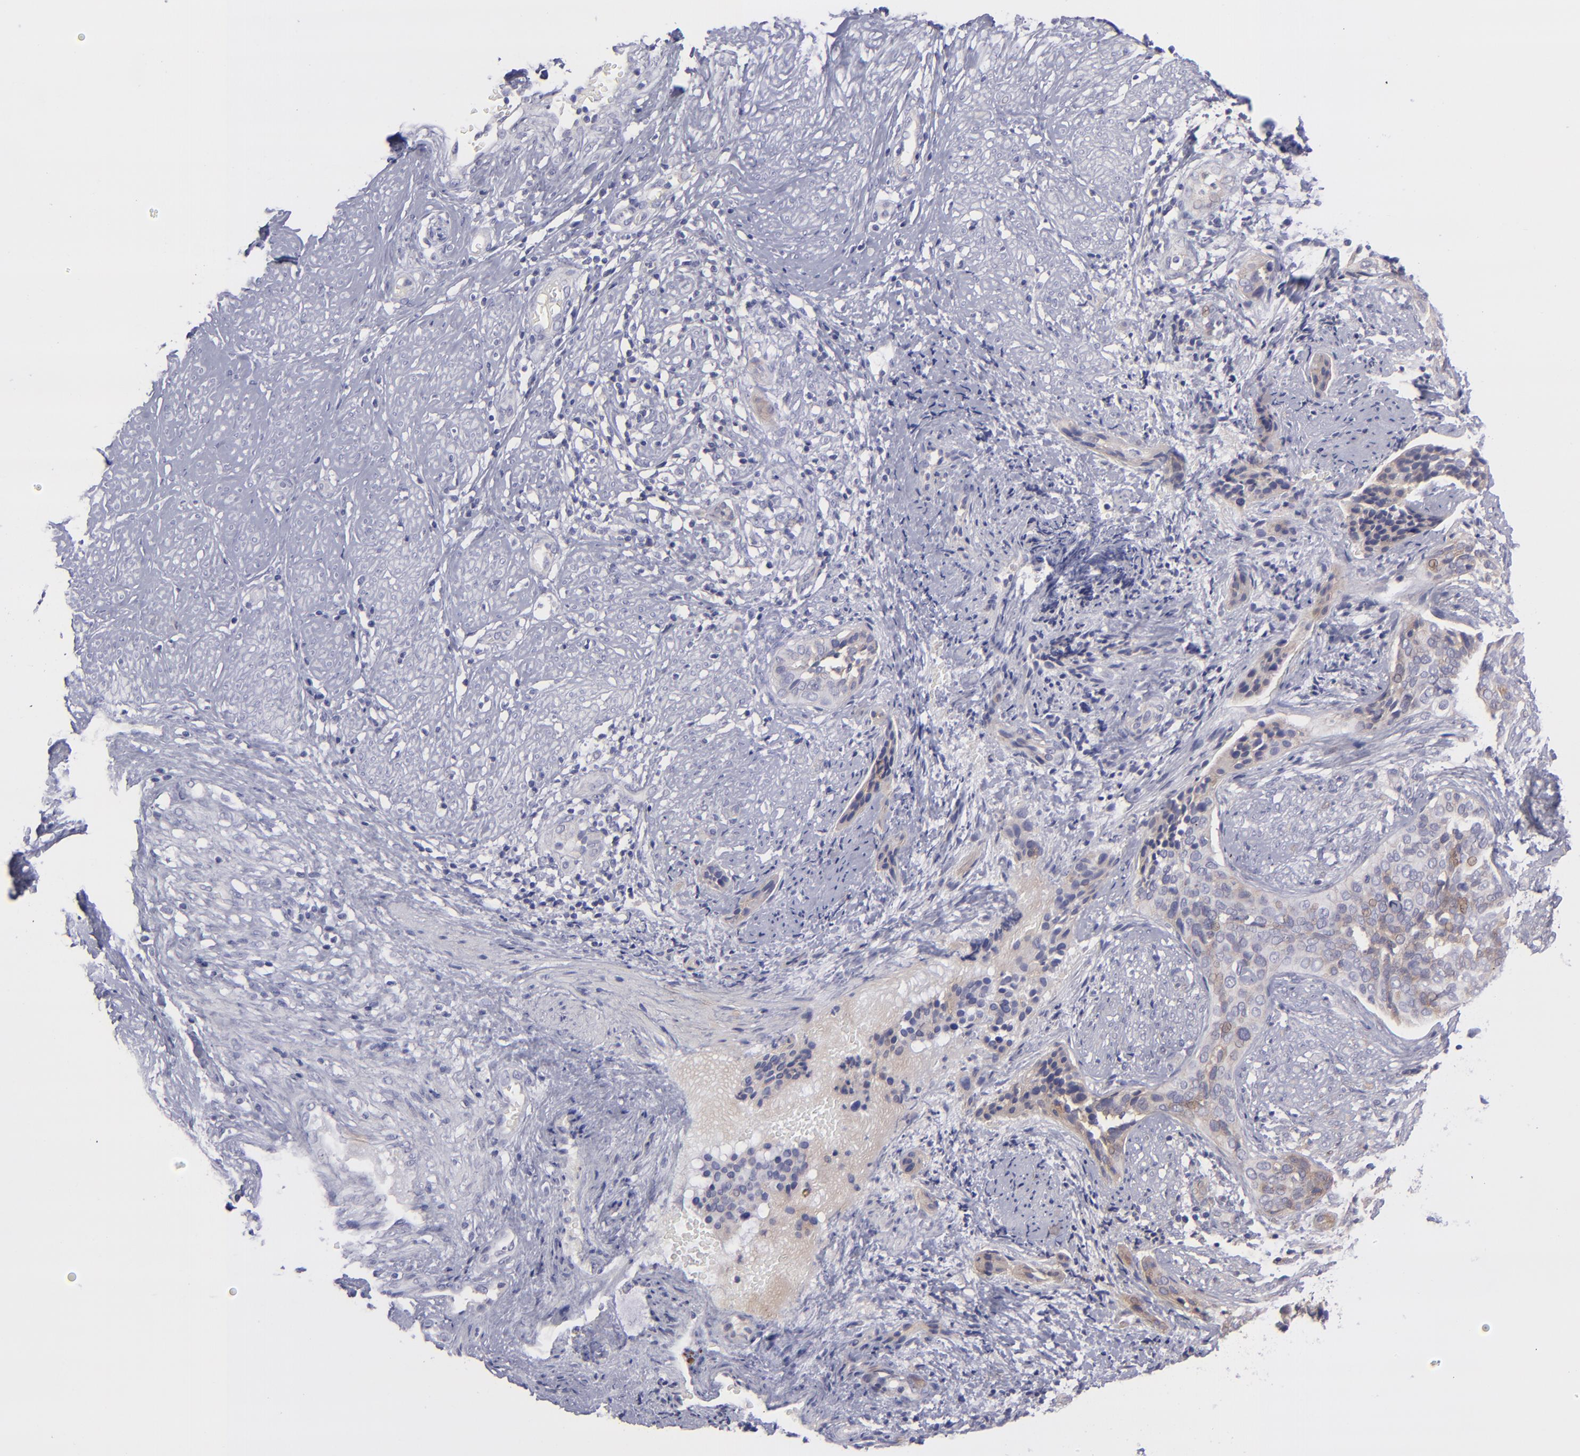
{"staining": {"intensity": "weak", "quantity": "<25%", "location": "cytoplasmic/membranous"}, "tissue": "cervical cancer", "cell_type": "Tumor cells", "image_type": "cancer", "snomed": [{"axis": "morphology", "description": "Squamous cell carcinoma, NOS"}, {"axis": "topography", "description": "Cervix"}], "caption": "Human squamous cell carcinoma (cervical) stained for a protein using immunohistochemistry shows no expression in tumor cells.", "gene": "BSG", "patient": {"sex": "female", "age": 31}}